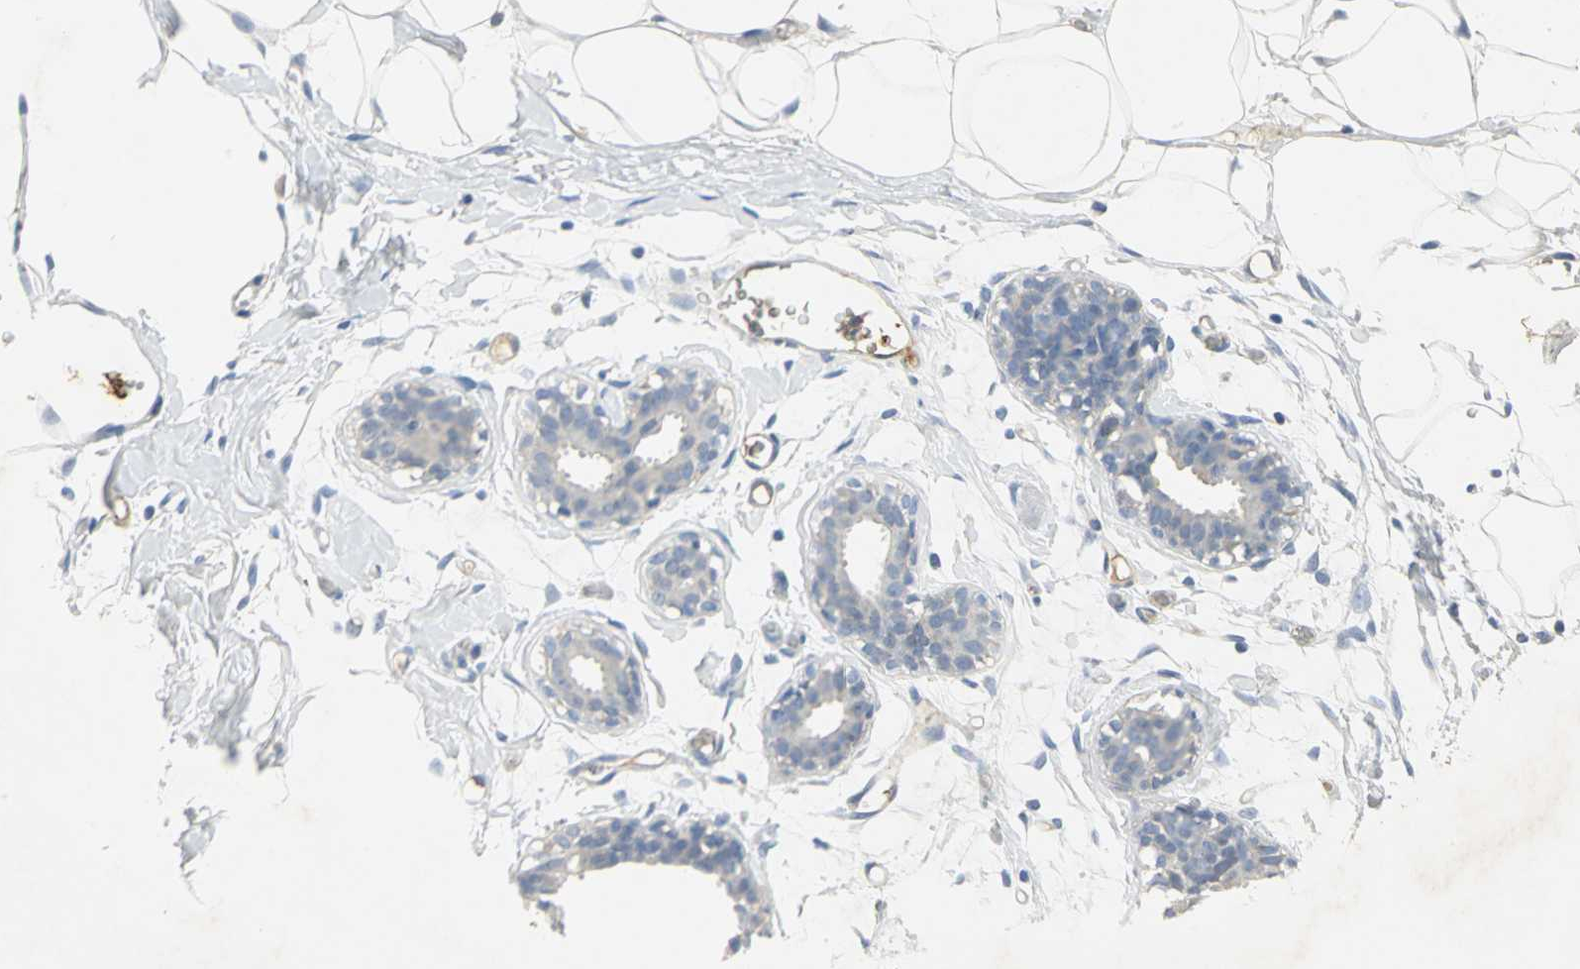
{"staining": {"intensity": "negative", "quantity": "none", "location": "none"}, "tissue": "adipose tissue", "cell_type": "Adipocytes", "image_type": "normal", "snomed": [{"axis": "morphology", "description": "Normal tissue, NOS"}, {"axis": "topography", "description": "Breast"}, {"axis": "topography", "description": "Soft tissue"}], "caption": "The photomicrograph shows no staining of adipocytes in normal adipose tissue. The staining was performed using DAB to visualize the protein expression in brown, while the nuclei were stained in blue with hematoxylin (Magnification: 20x).", "gene": "ANXA4", "patient": {"sex": "female", "age": 25}}